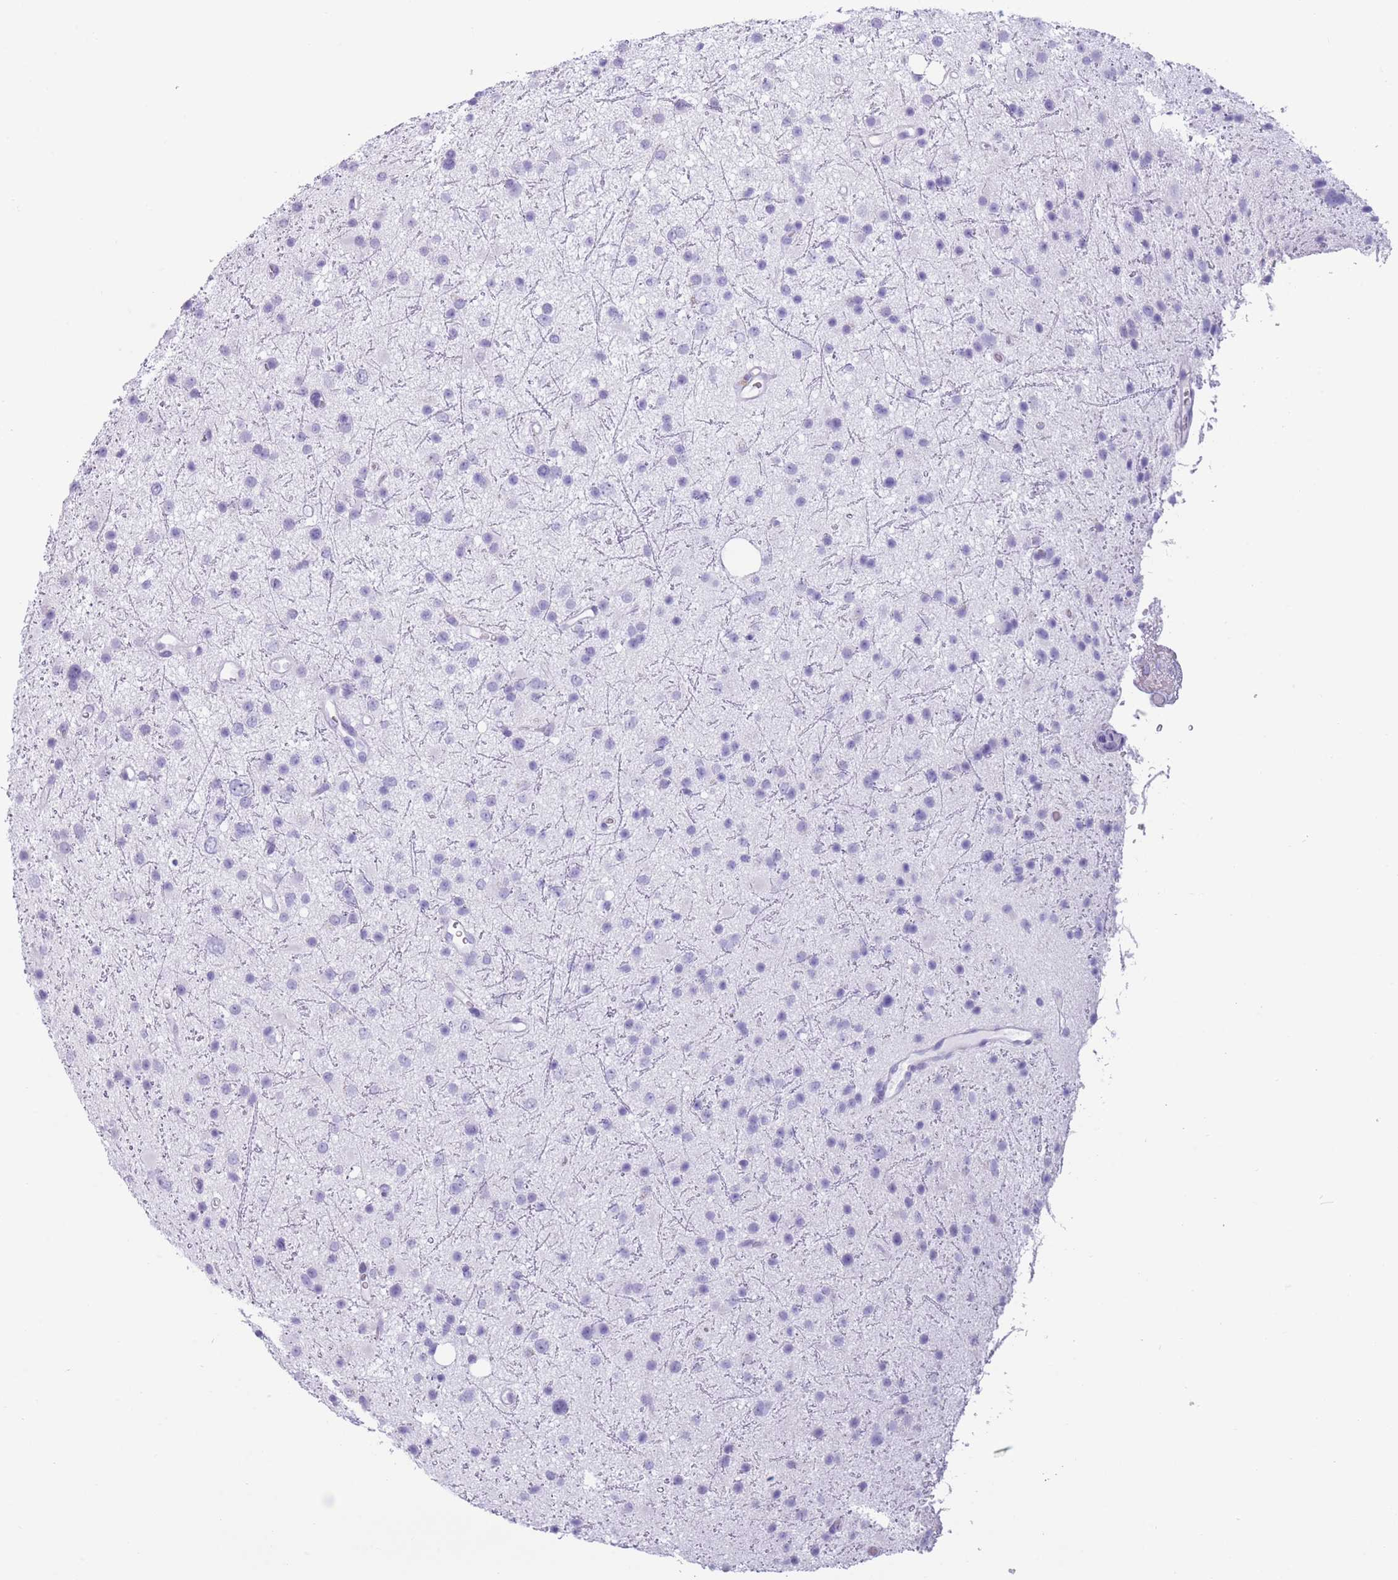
{"staining": {"intensity": "negative", "quantity": "none", "location": "none"}, "tissue": "glioma", "cell_type": "Tumor cells", "image_type": "cancer", "snomed": [{"axis": "morphology", "description": "Glioma, malignant, Low grade"}, {"axis": "topography", "description": "Cerebral cortex"}], "caption": "IHC image of glioma stained for a protein (brown), which exhibits no staining in tumor cells.", "gene": "COL27A1", "patient": {"sex": "female", "age": 39}}